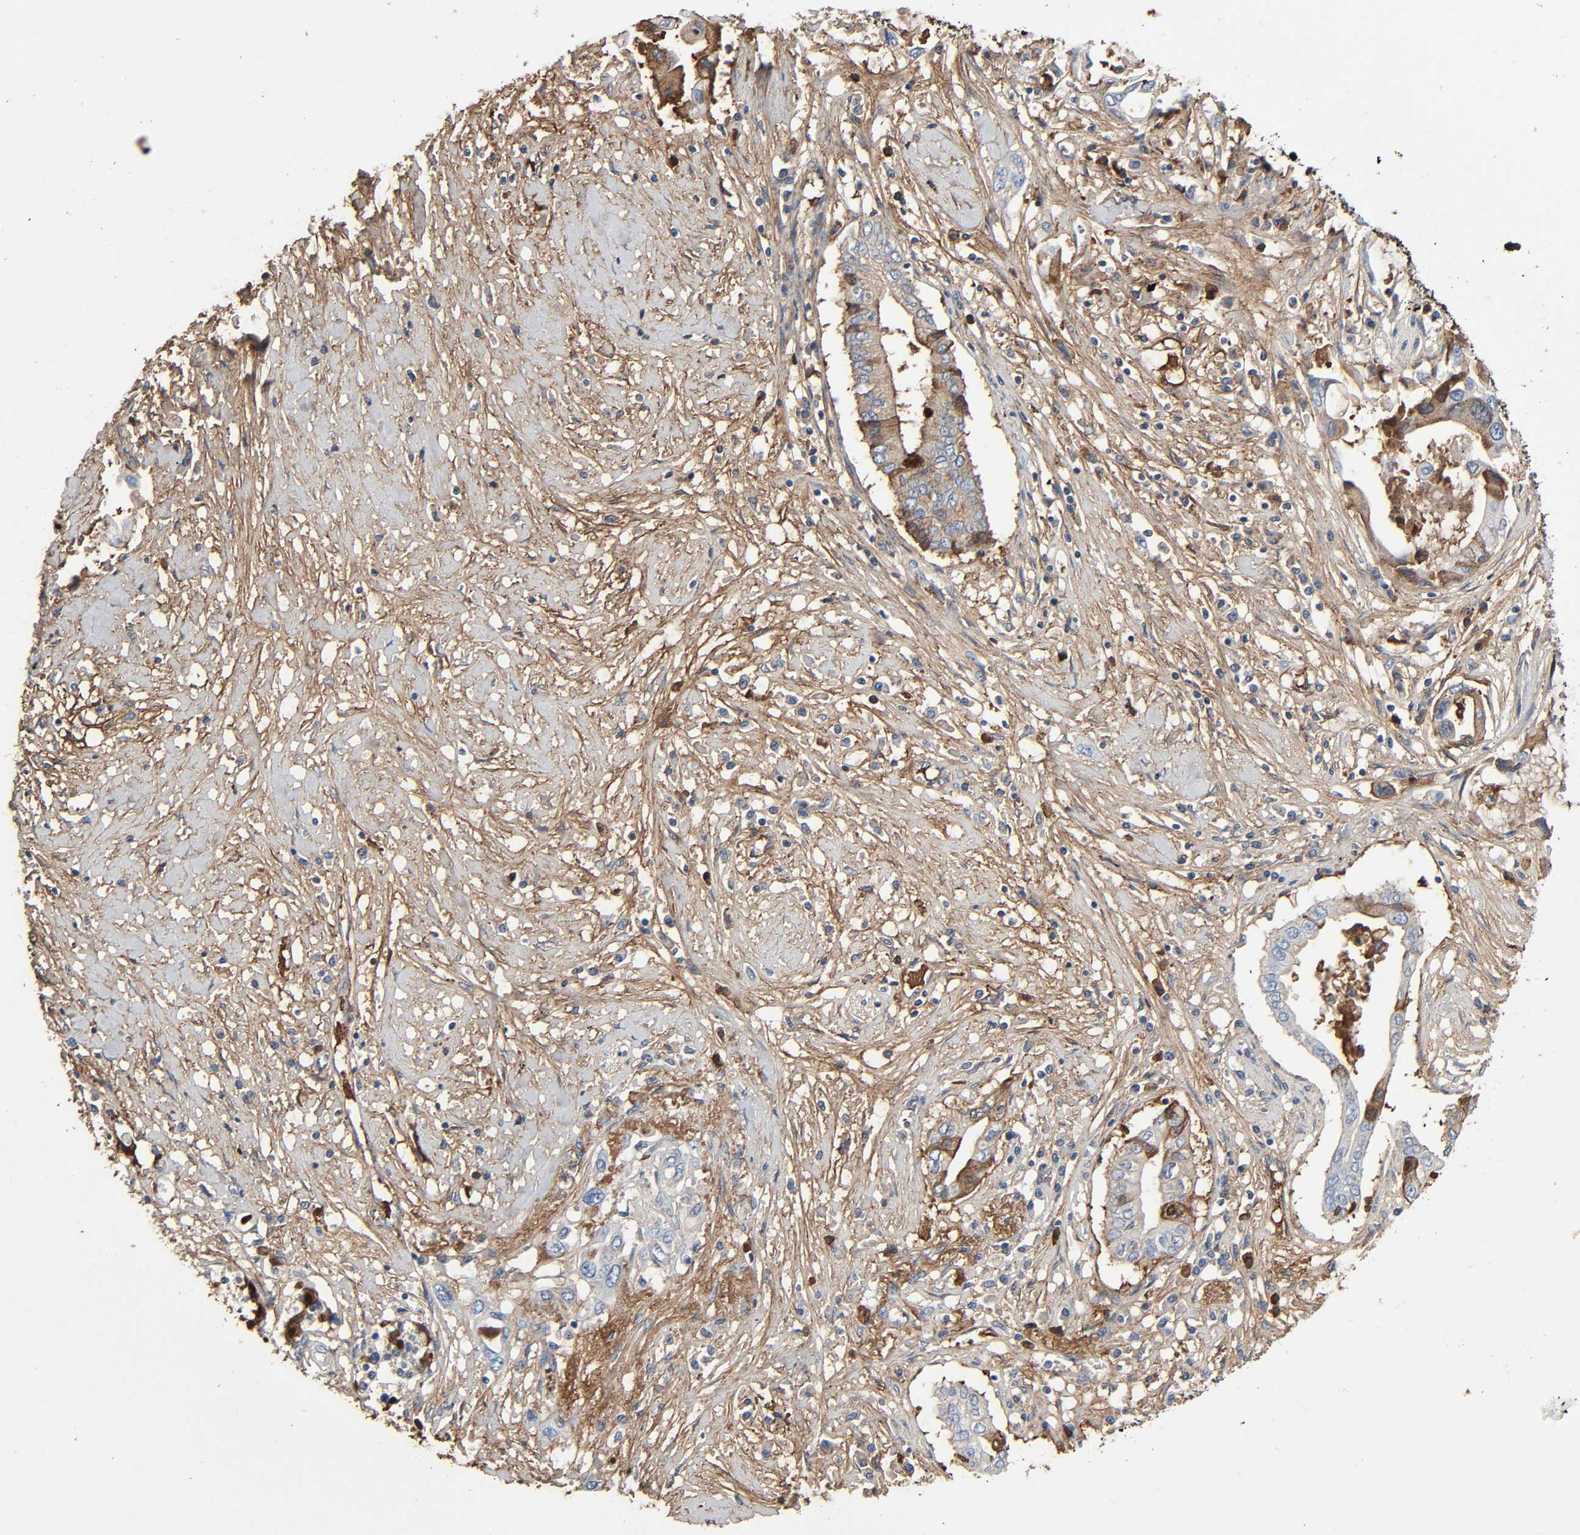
{"staining": {"intensity": "moderate", "quantity": "25%-75%", "location": "cytoplasmic/membranous"}, "tissue": "pancreatic cancer", "cell_type": "Tumor cells", "image_type": "cancer", "snomed": [{"axis": "morphology", "description": "Adenocarcinoma, NOS"}, {"axis": "topography", "description": "Pancreas"}], "caption": "An IHC micrograph of neoplastic tissue is shown. Protein staining in brown labels moderate cytoplasmic/membranous positivity in pancreatic adenocarcinoma within tumor cells. (Brightfield microscopy of DAB IHC at high magnification).", "gene": "C3", "patient": {"sex": "female", "age": 57}}